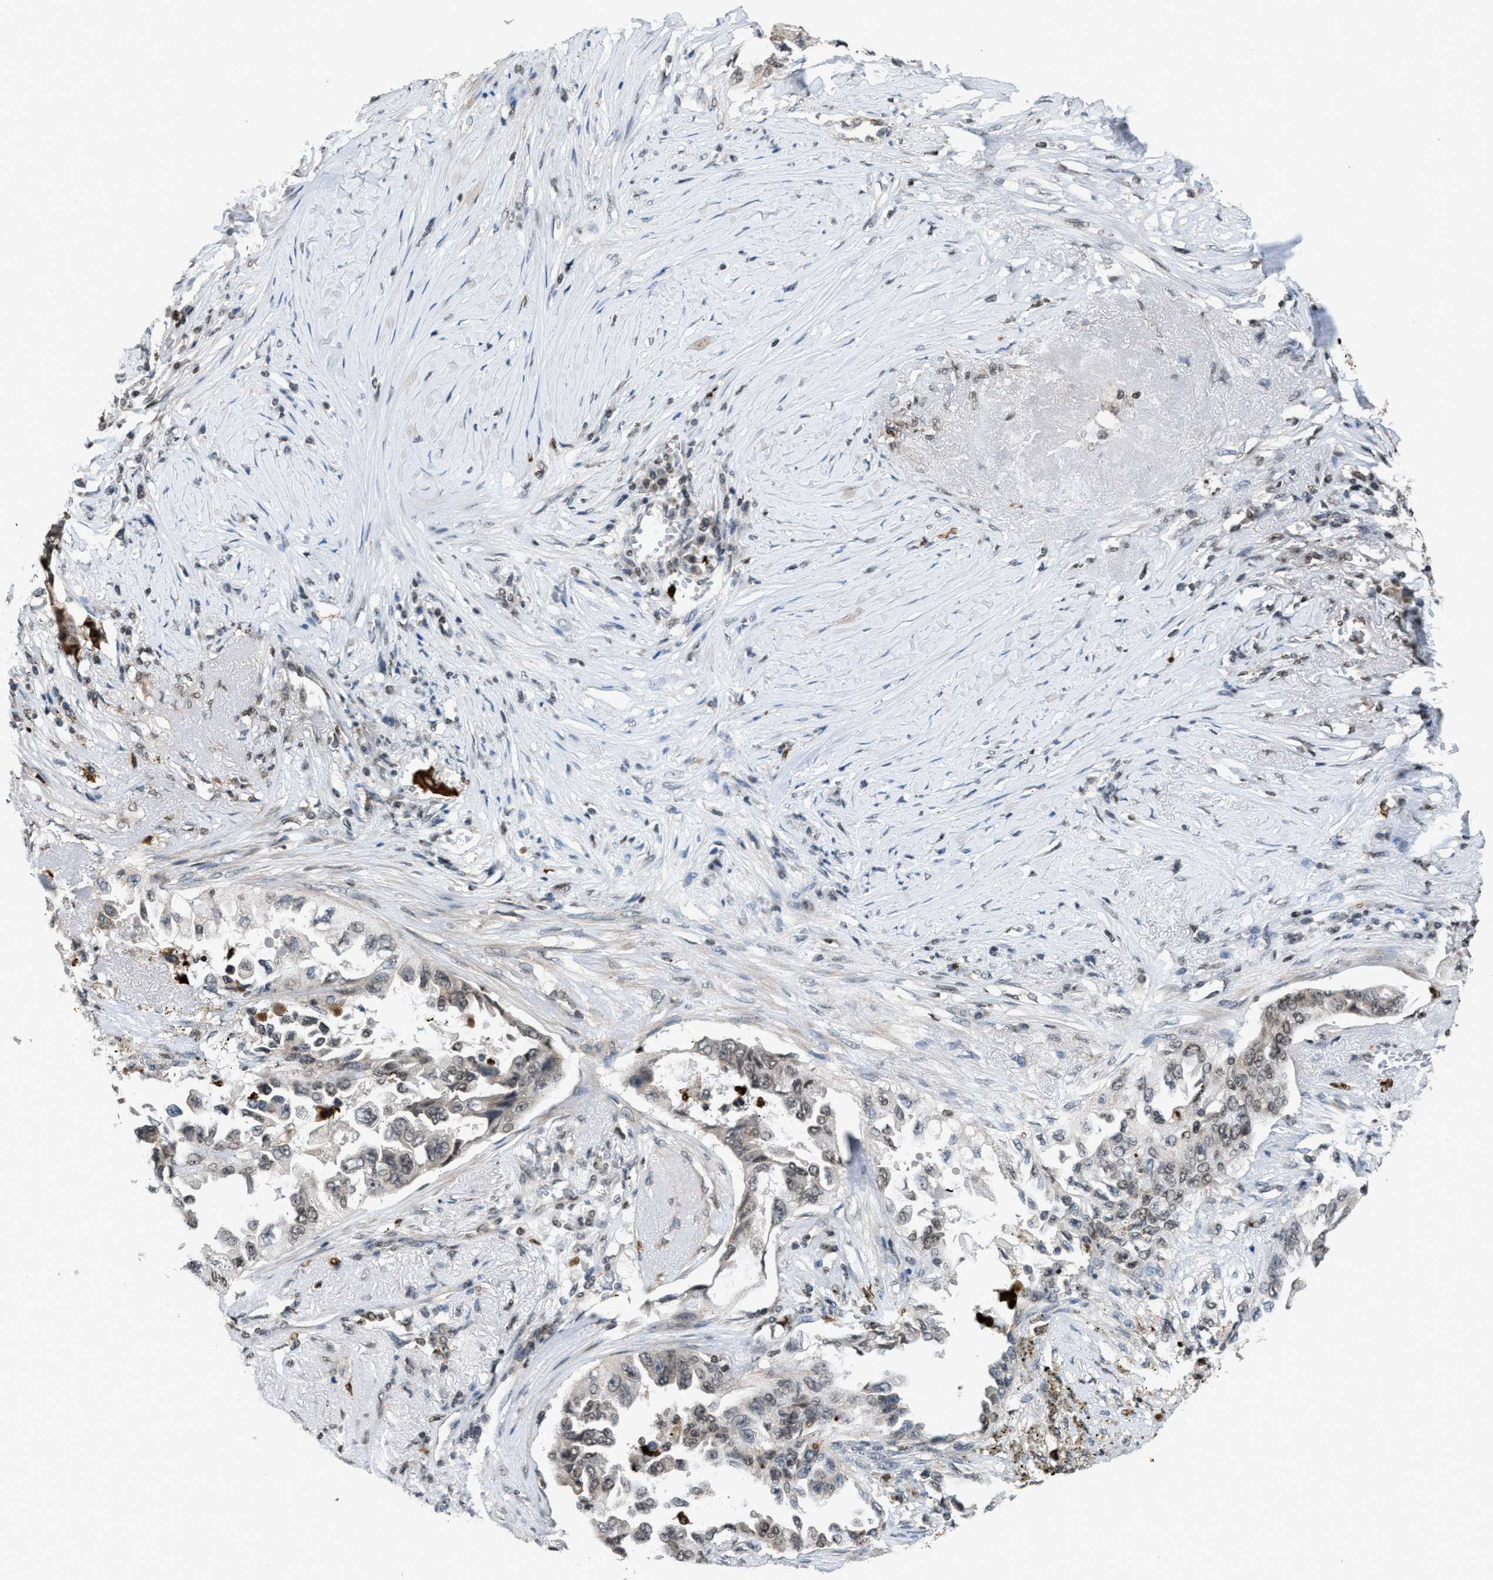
{"staining": {"intensity": "weak", "quantity": "25%-75%", "location": "cytoplasmic/membranous"}, "tissue": "lung cancer", "cell_type": "Tumor cells", "image_type": "cancer", "snomed": [{"axis": "morphology", "description": "Adenocarcinoma, NOS"}, {"axis": "topography", "description": "Lung"}], "caption": "This micrograph shows immunohistochemistry (IHC) staining of lung adenocarcinoma, with low weak cytoplasmic/membranous staining in approximately 25%-75% of tumor cells.", "gene": "PRUNE2", "patient": {"sex": "female", "age": 51}}